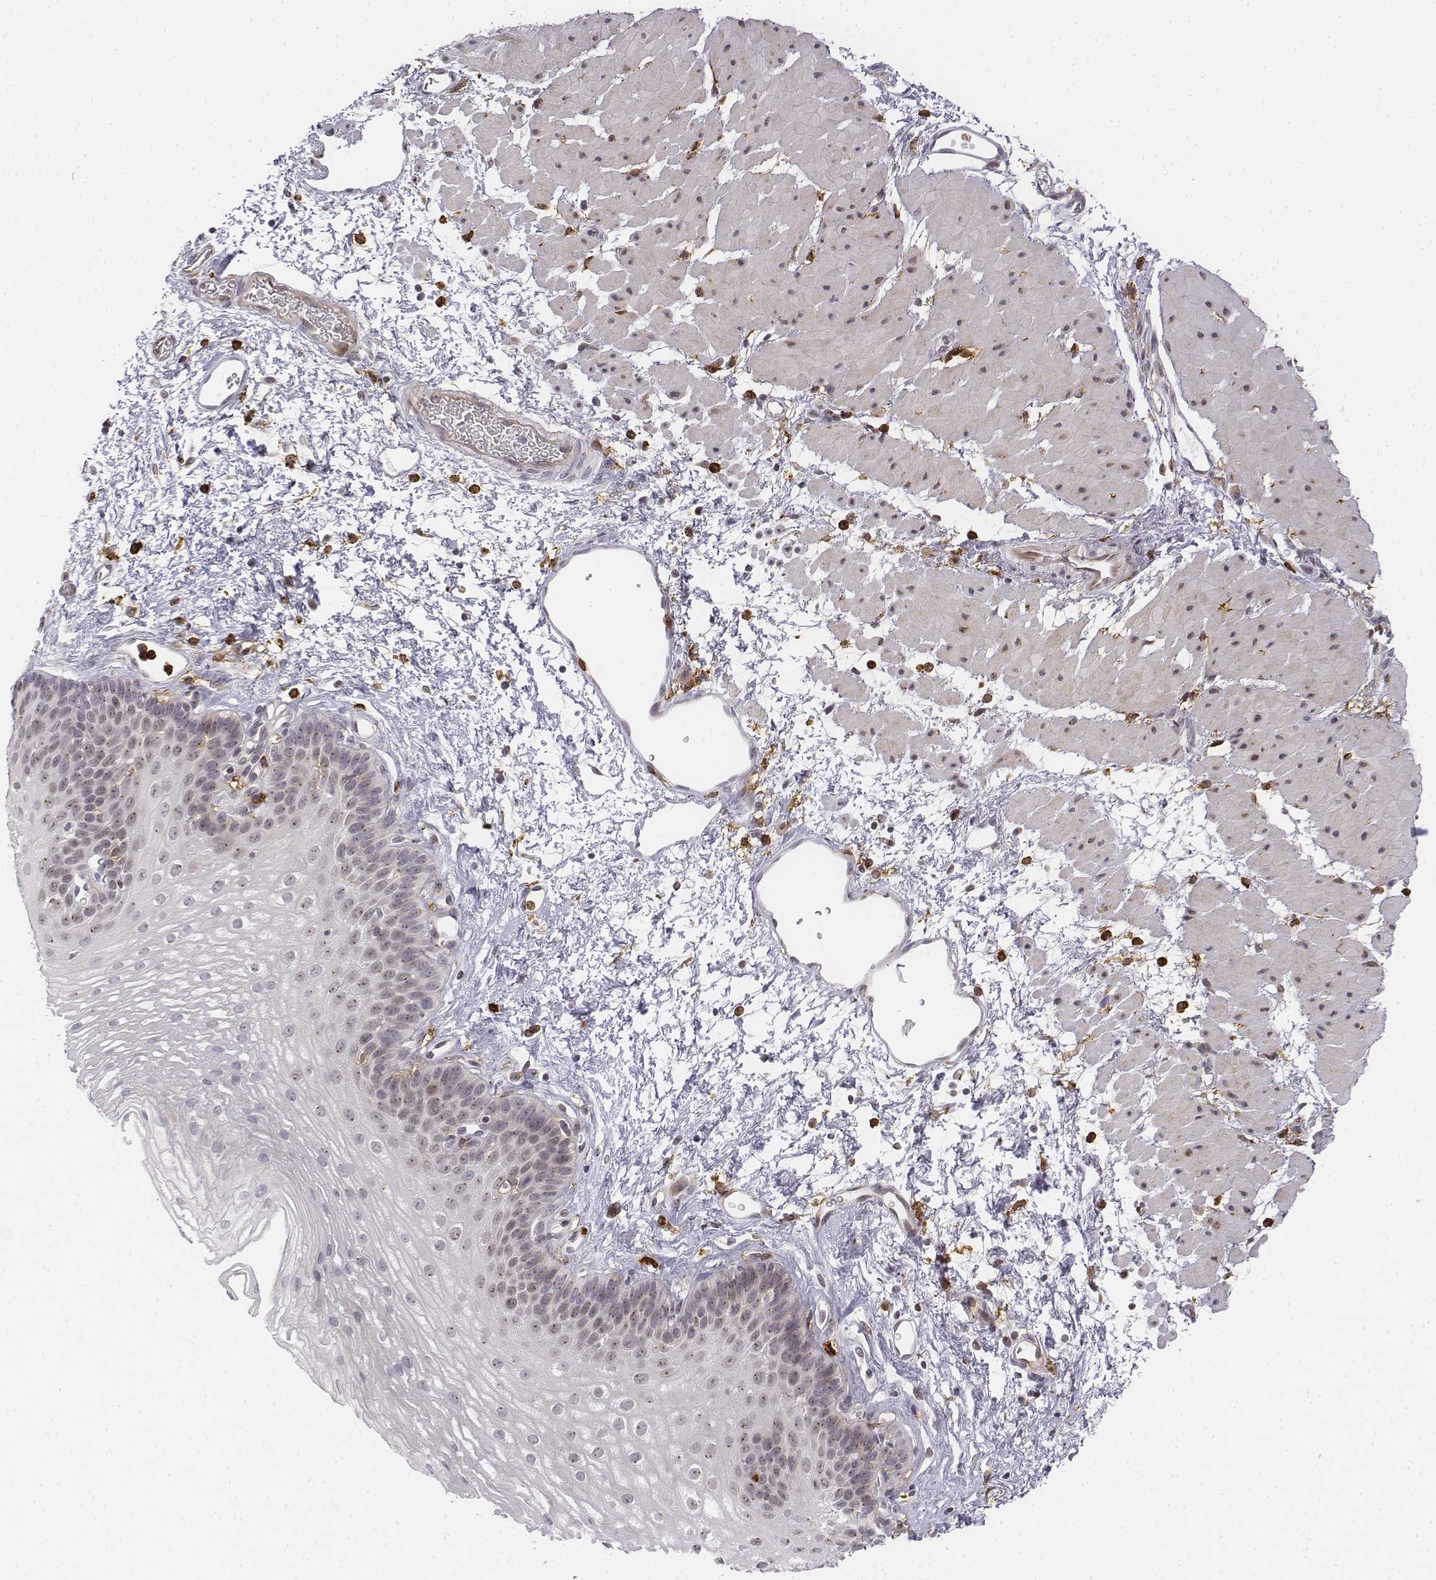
{"staining": {"intensity": "negative", "quantity": "none", "location": "none"}, "tissue": "esophagus", "cell_type": "Squamous epithelial cells", "image_type": "normal", "snomed": [{"axis": "morphology", "description": "Normal tissue, NOS"}, {"axis": "topography", "description": "Esophagus"}], "caption": "A histopathology image of esophagus stained for a protein reveals no brown staining in squamous epithelial cells. (Brightfield microscopy of DAB (3,3'-diaminobenzidine) immunohistochemistry at high magnification).", "gene": "CD14", "patient": {"sex": "female", "age": 62}}